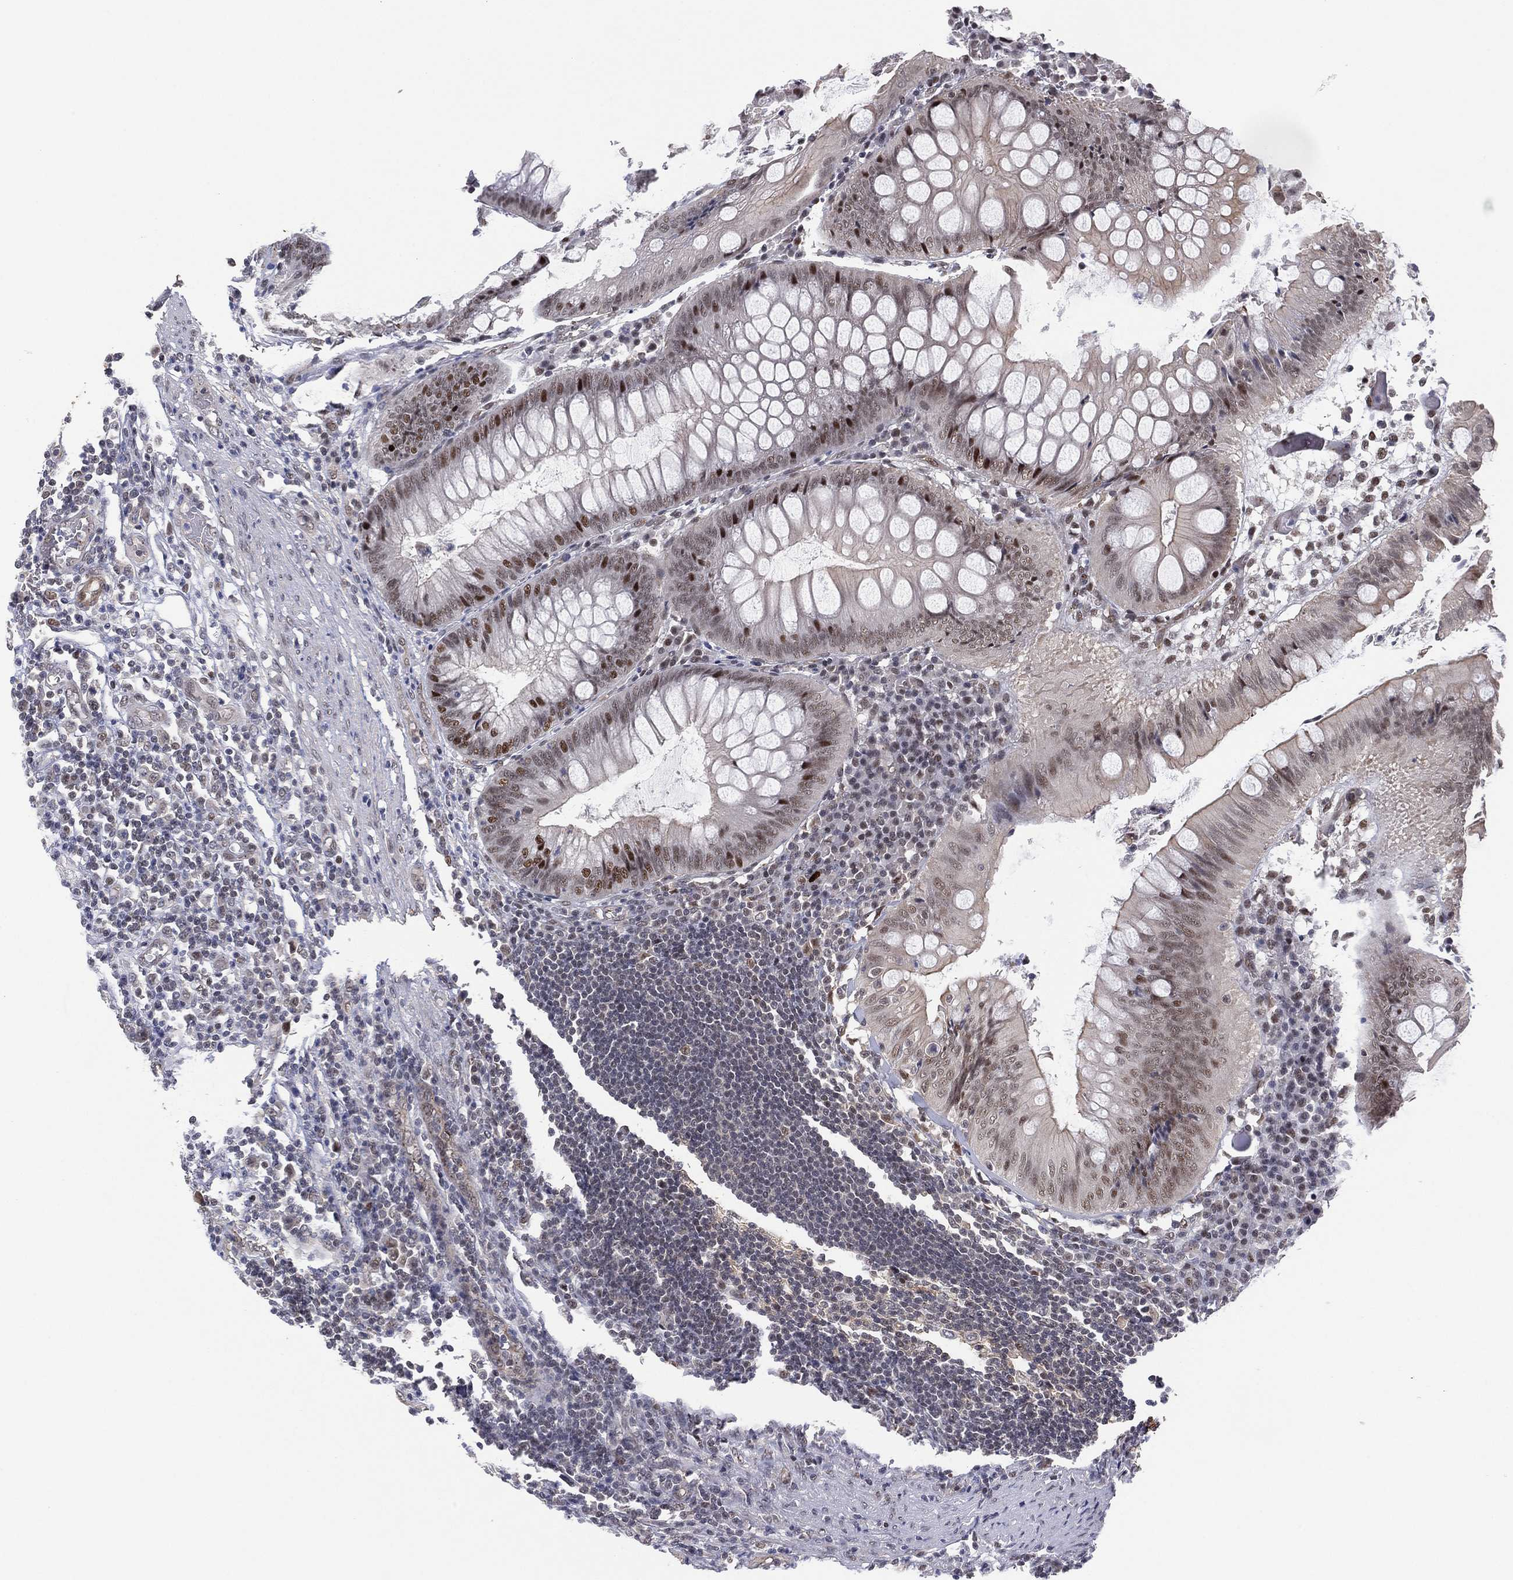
{"staining": {"intensity": "moderate", "quantity": "<25%", "location": "cytoplasmic/membranous,nuclear"}, "tissue": "appendix", "cell_type": "Glandular cells", "image_type": "normal", "snomed": [{"axis": "morphology", "description": "Normal tissue, NOS"}, {"axis": "morphology", "description": "Inflammation, NOS"}, {"axis": "topography", "description": "Appendix"}], "caption": "A brown stain highlights moderate cytoplasmic/membranous,nuclear positivity of a protein in glandular cells of normal human appendix.", "gene": "GSE1", "patient": {"sex": "male", "age": 16}}